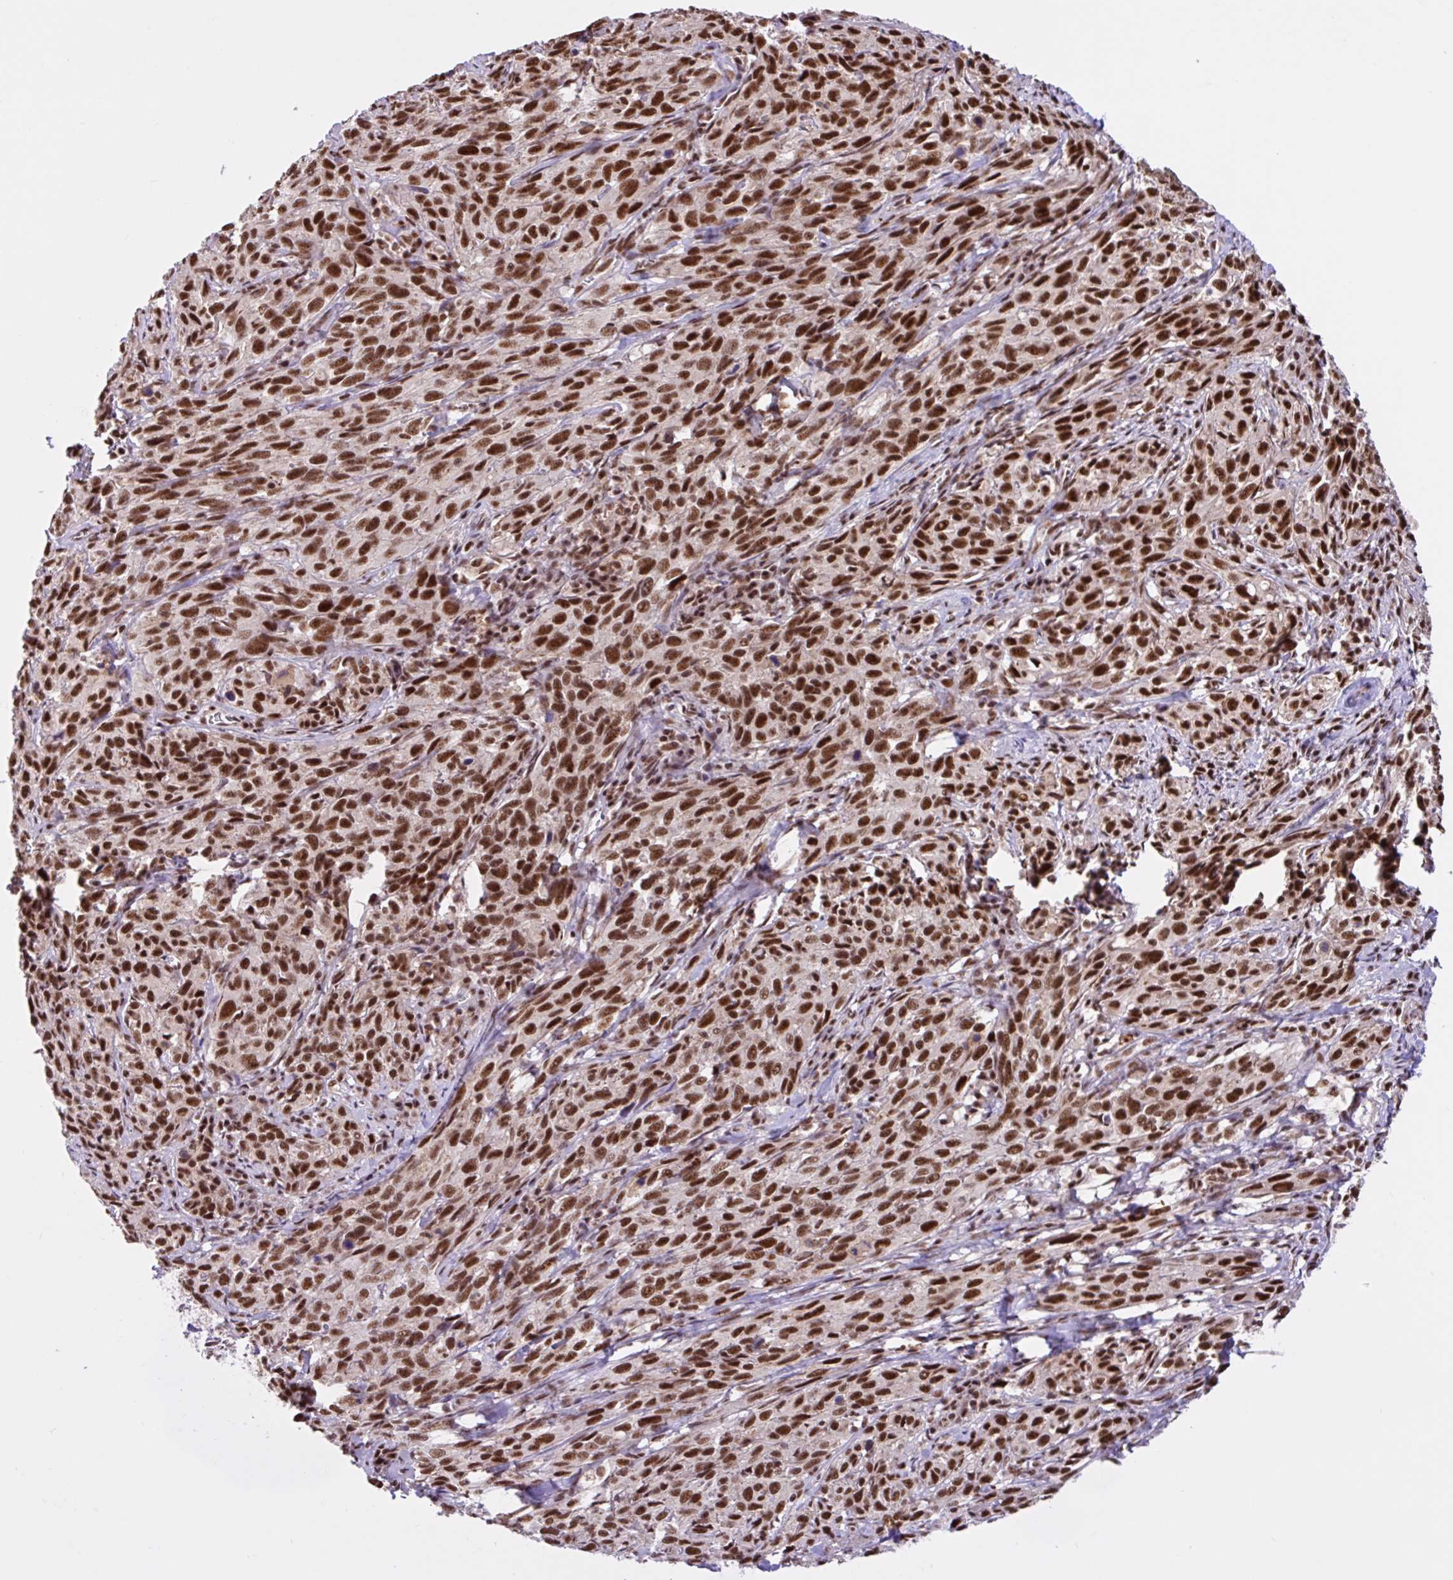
{"staining": {"intensity": "strong", "quantity": ">75%", "location": "nuclear"}, "tissue": "cervical cancer", "cell_type": "Tumor cells", "image_type": "cancer", "snomed": [{"axis": "morphology", "description": "Squamous cell carcinoma, NOS"}, {"axis": "topography", "description": "Cervix"}], "caption": "Immunohistochemistry image of neoplastic tissue: cervical squamous cell carcinoma stained using immunohistochemistry shows high levels of strong protein expression localized specifically in the nuclear of tumor cells, appearing as a nuclear brown color.", "gene": "CCDC12", "patient": {"sex": "female", "age": 51}}